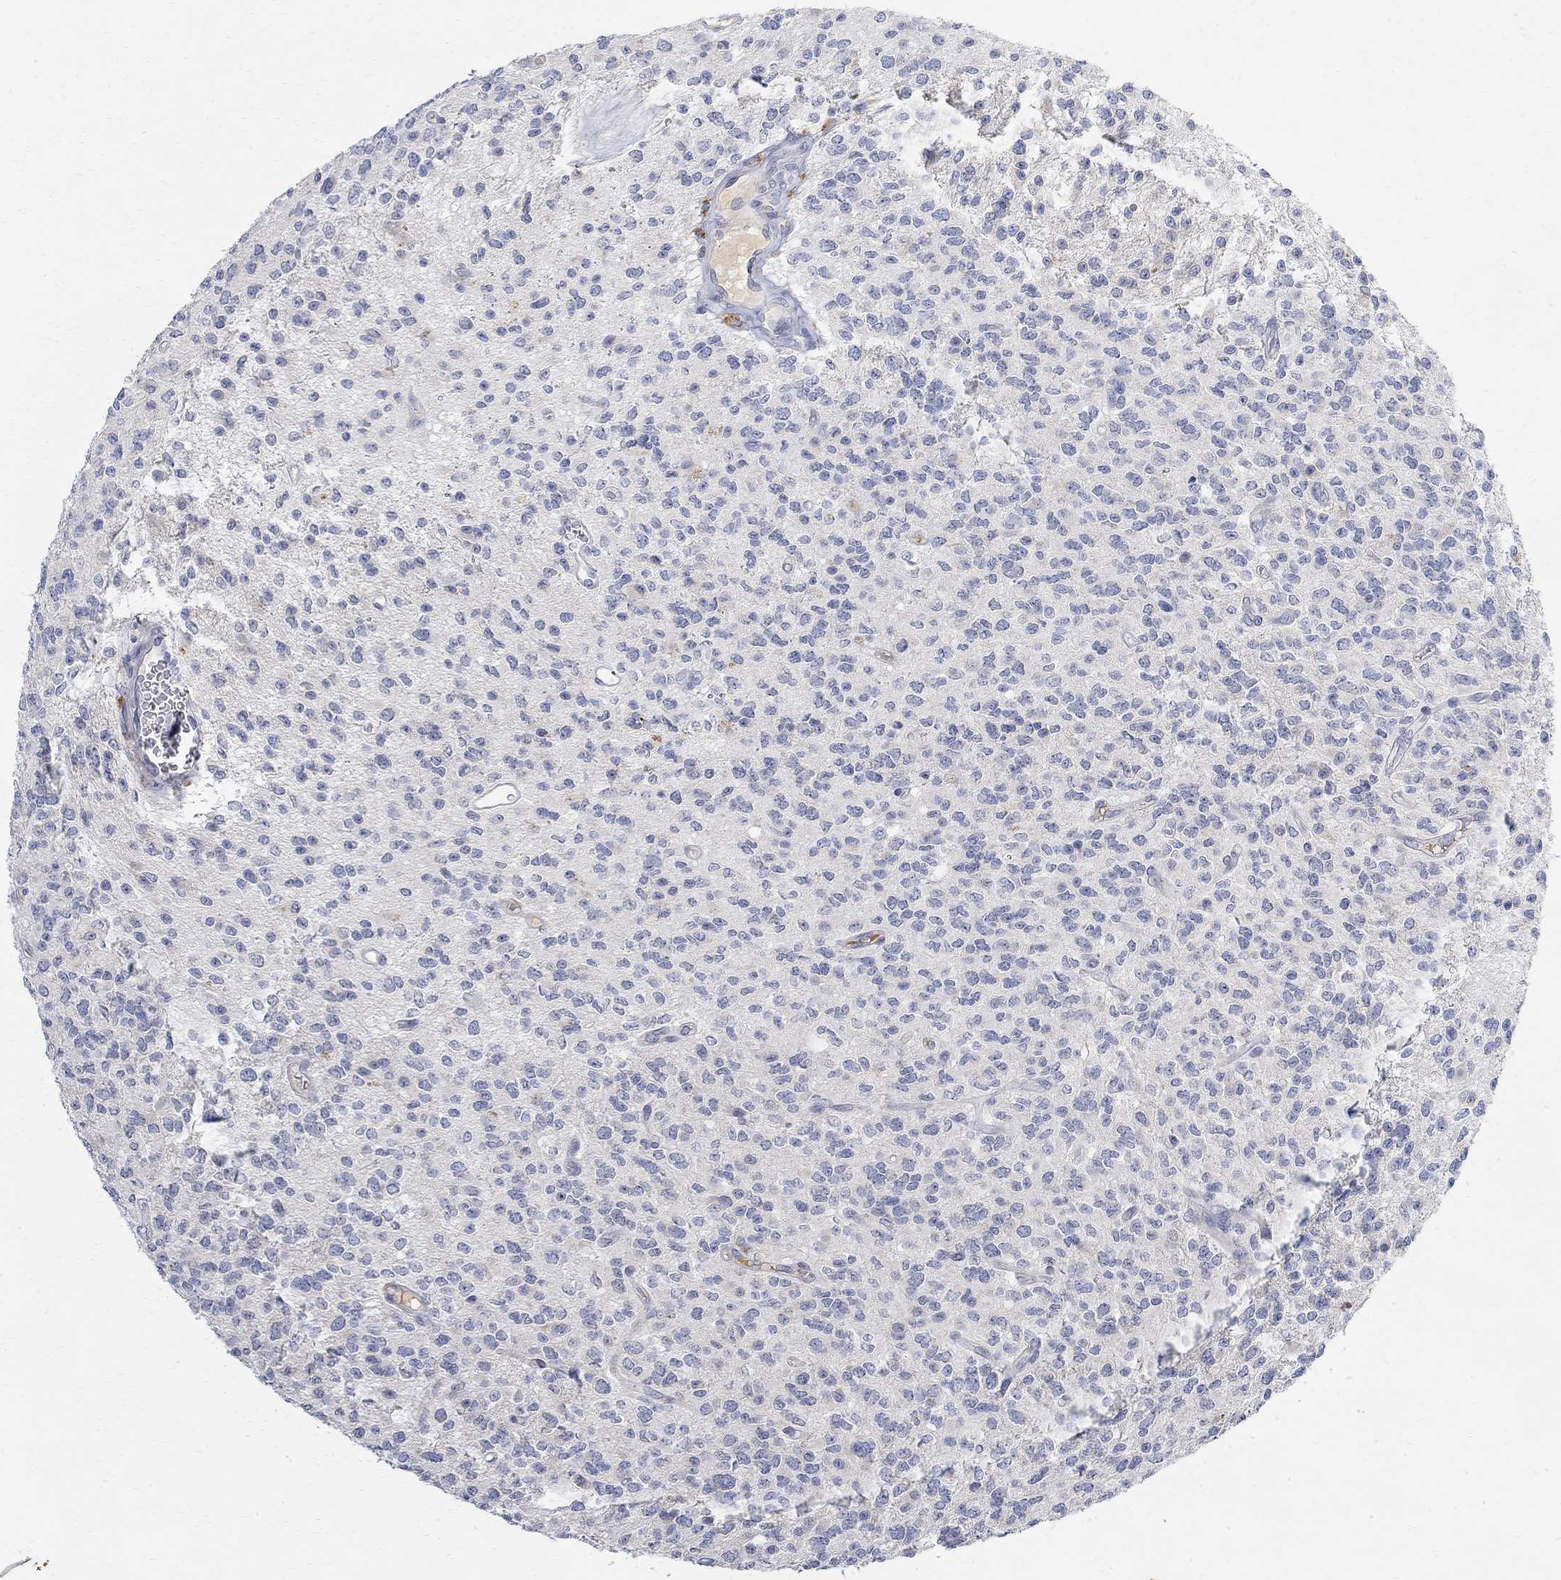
{"staining": {"intensity": "negative", "quantity": "none", "location": "none"}, "tissue": "glioma", "cell_type": "Tumor cells", "image_type": "cancer", "snomed": [{"axis": "morphology", "description": "Glioma, malignant, Low grade"}, {"axis": "topography", "description": "Brain"}], "caption": "Low-grade glioma (malignant) stained for a protein using IHC displays no staining tumor cells.", "gene": "FNDC5", "patient": {"sex": "female", "age": 45}}